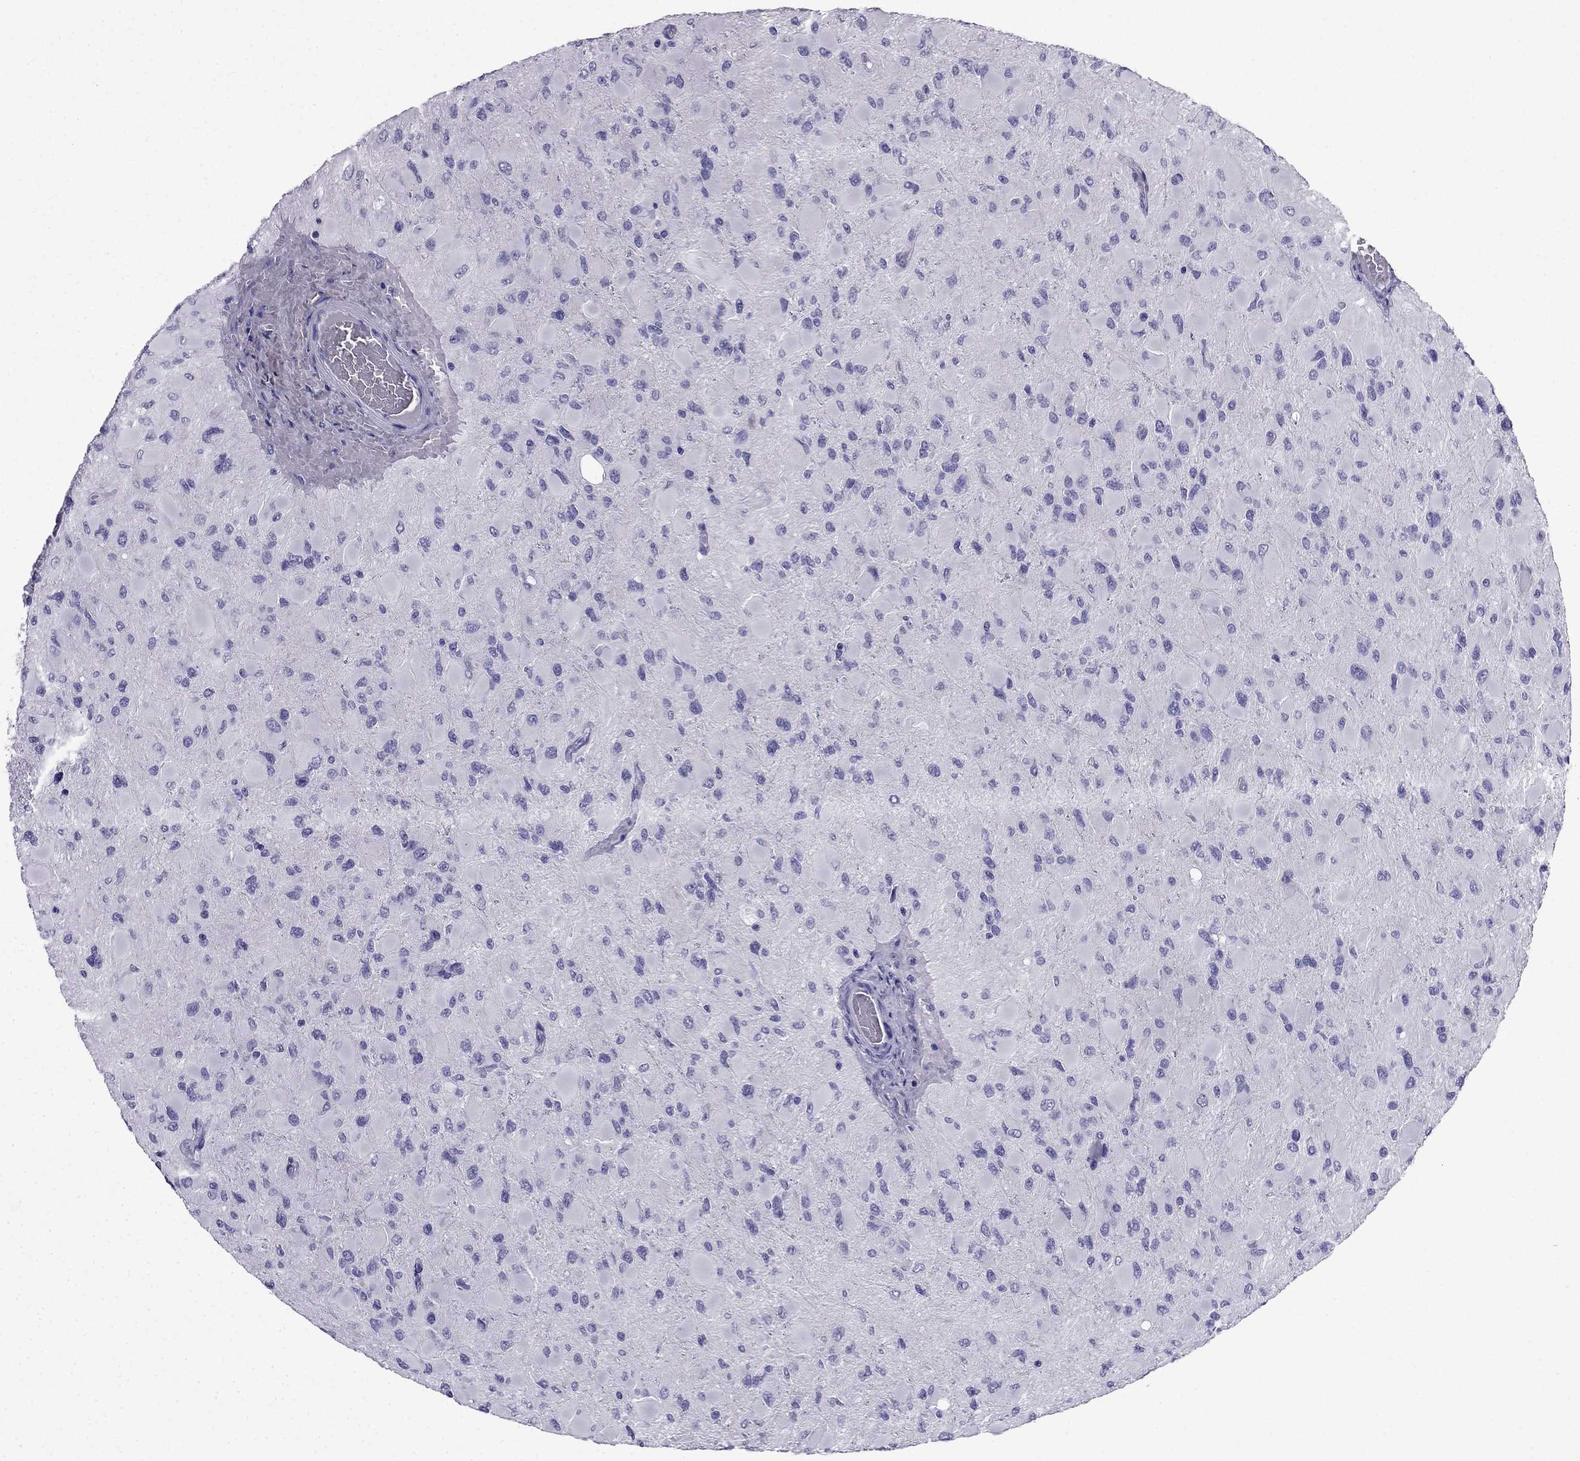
{"staining": {"intensity": "negative", "quantity": "none", "location": "none"}, "tissue": "glioma", "cell_type": "Tumor cells", "image_type": "cancer", "snomed": [{"axis": "morphology", "description": "Glioma, malignant, High grade"}, {"axis": "topography", "description": "Cerebral cortex"}], "caption": "A high-resolution image shows immunohistochemistry (IHC) staining of malignant glioma (high-grade), which exhibits no significant expression in tumor cells.", "gene": "CDHR4", "patient": {"sex": "female", "age": 36}}